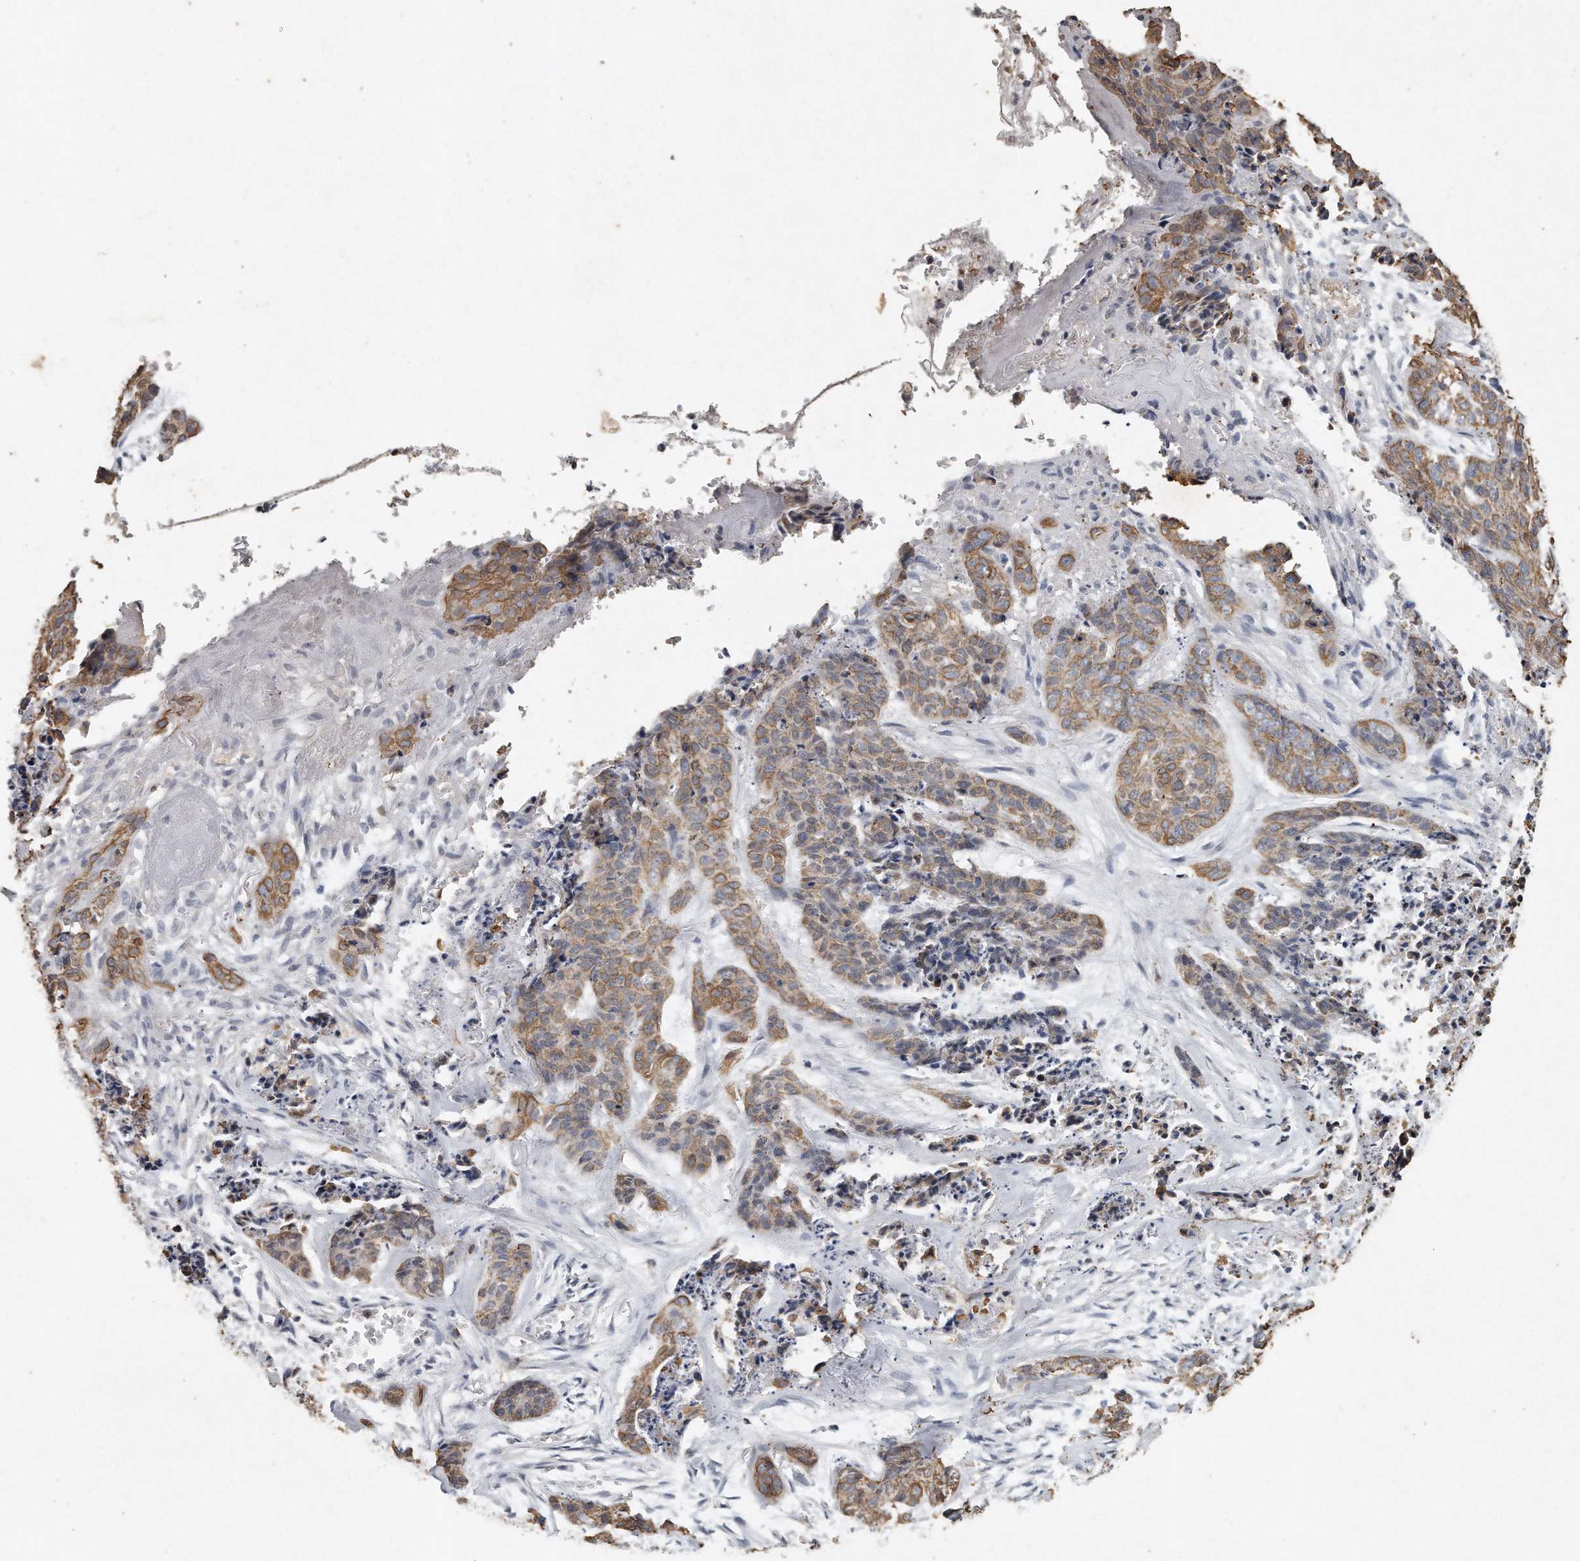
{"staining": {"intensity": "moderate", "quantity": ">75%", "location": "cytoplasmic/membranous"}, "tissue": "skin cancer", "cell_type": "Tumor cells", "image_type": "cancer", "snomed": [{"axis": "morphology", "description": "Basal cell carcinoma"}, {"axis": "topography", "description": "Skin"}], "caption": "DAB immunohistochemical staining of skin cancer demonstrates moderate cytoplasmic/membranous protein staining in about >75% of tumor cells.", "gene": "CAMK1", "patient": {"sex": "female", "age": 64}}